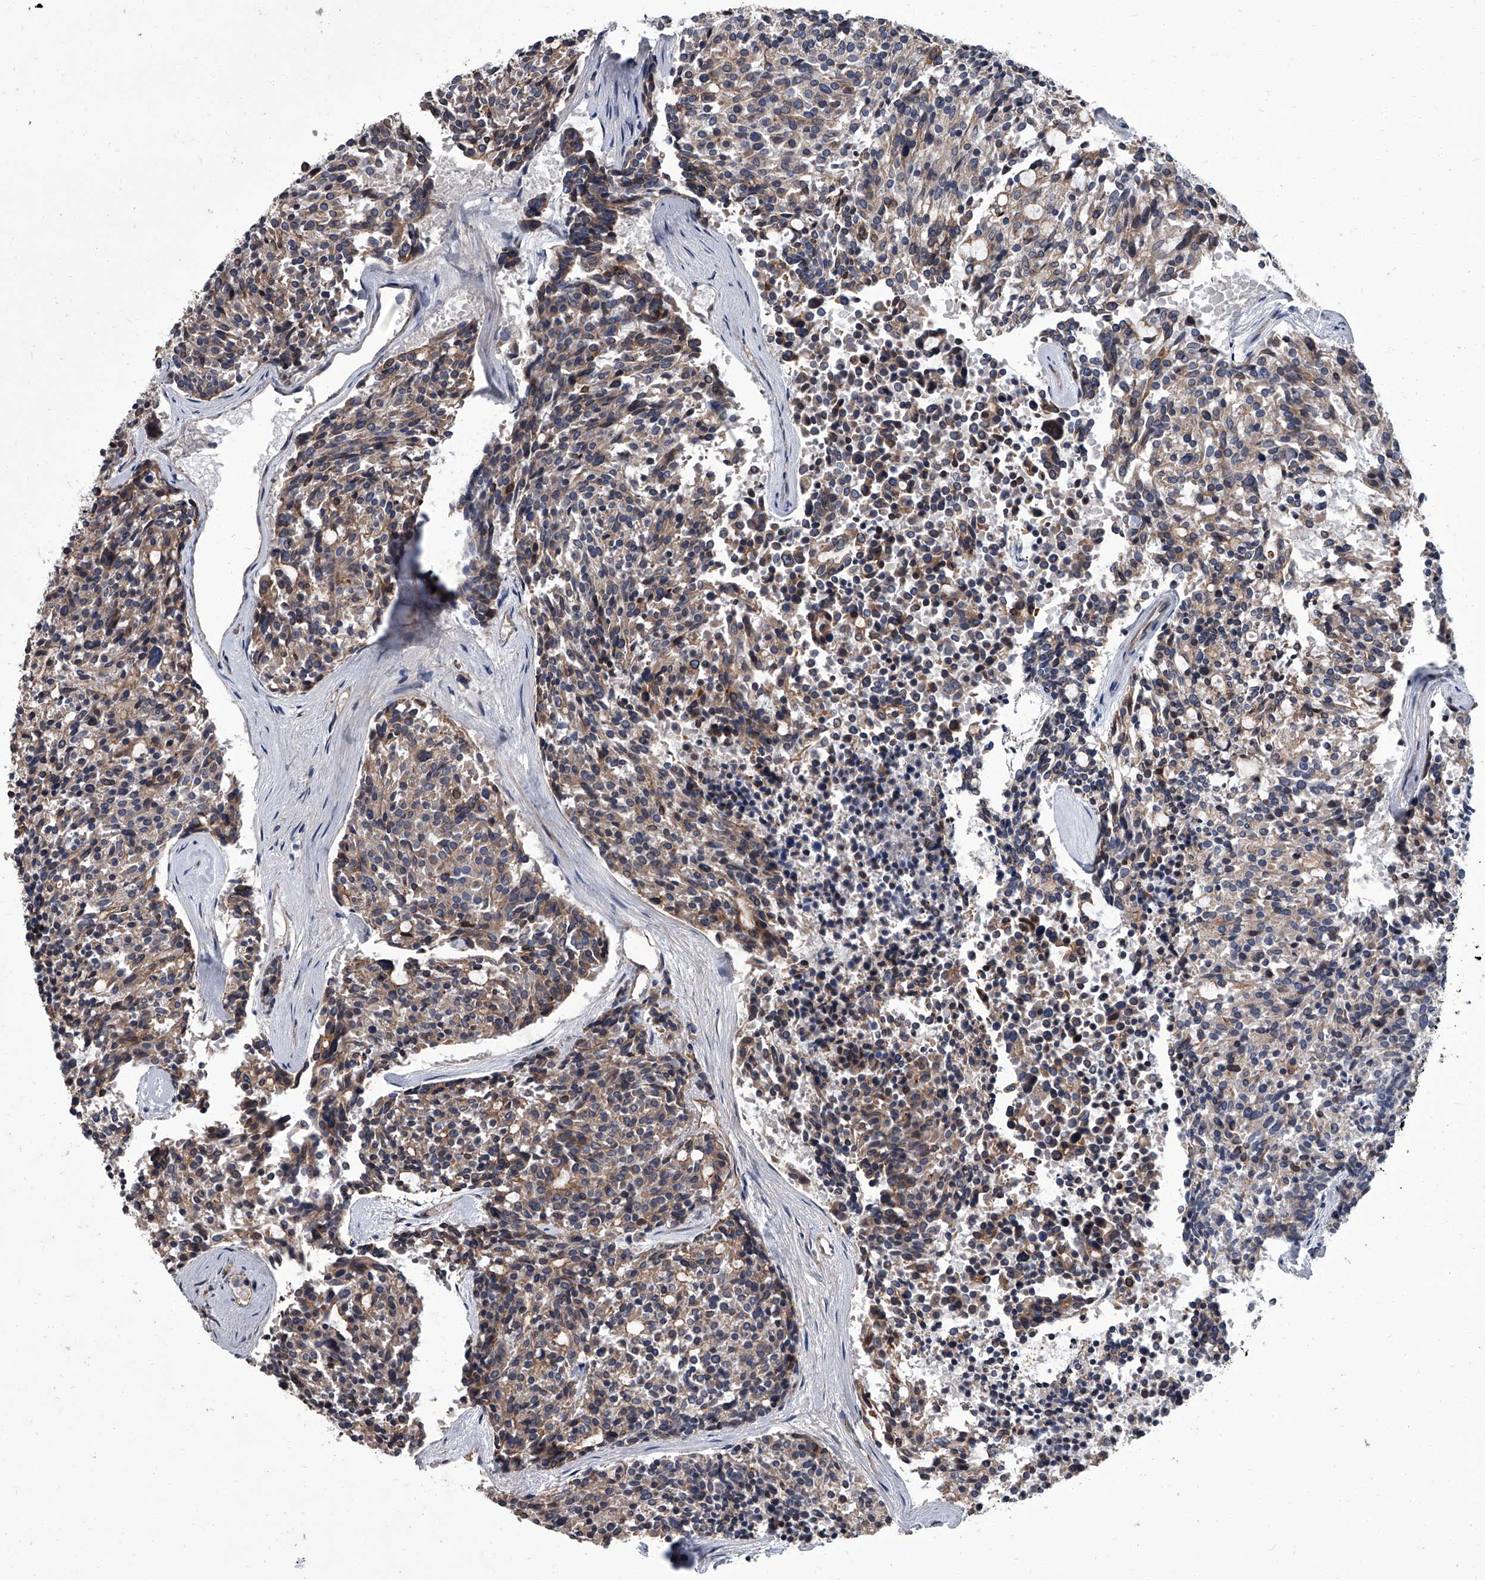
{"staining": {"intensity": "weak", "quantity": "25%-75%", "location": "cytoplasmic/membranous"}, "tissue": "carcinoid", "cell_type": "Tumor cells", "image_type": "cancer", "snomed": [{"axis": "morphology", "description": "Carcinoid, malignant, NOS"}, {"axis": "topography", "description": "Pancreas"}], "caption": "A histopathology image of carcinoid (malignant) stained for a protein demonstrates weak cytoplasmic/membranous brown staining in tumor cells.", "gene": "SIRT4", "patient": {"sex": "female", "age": 54}}